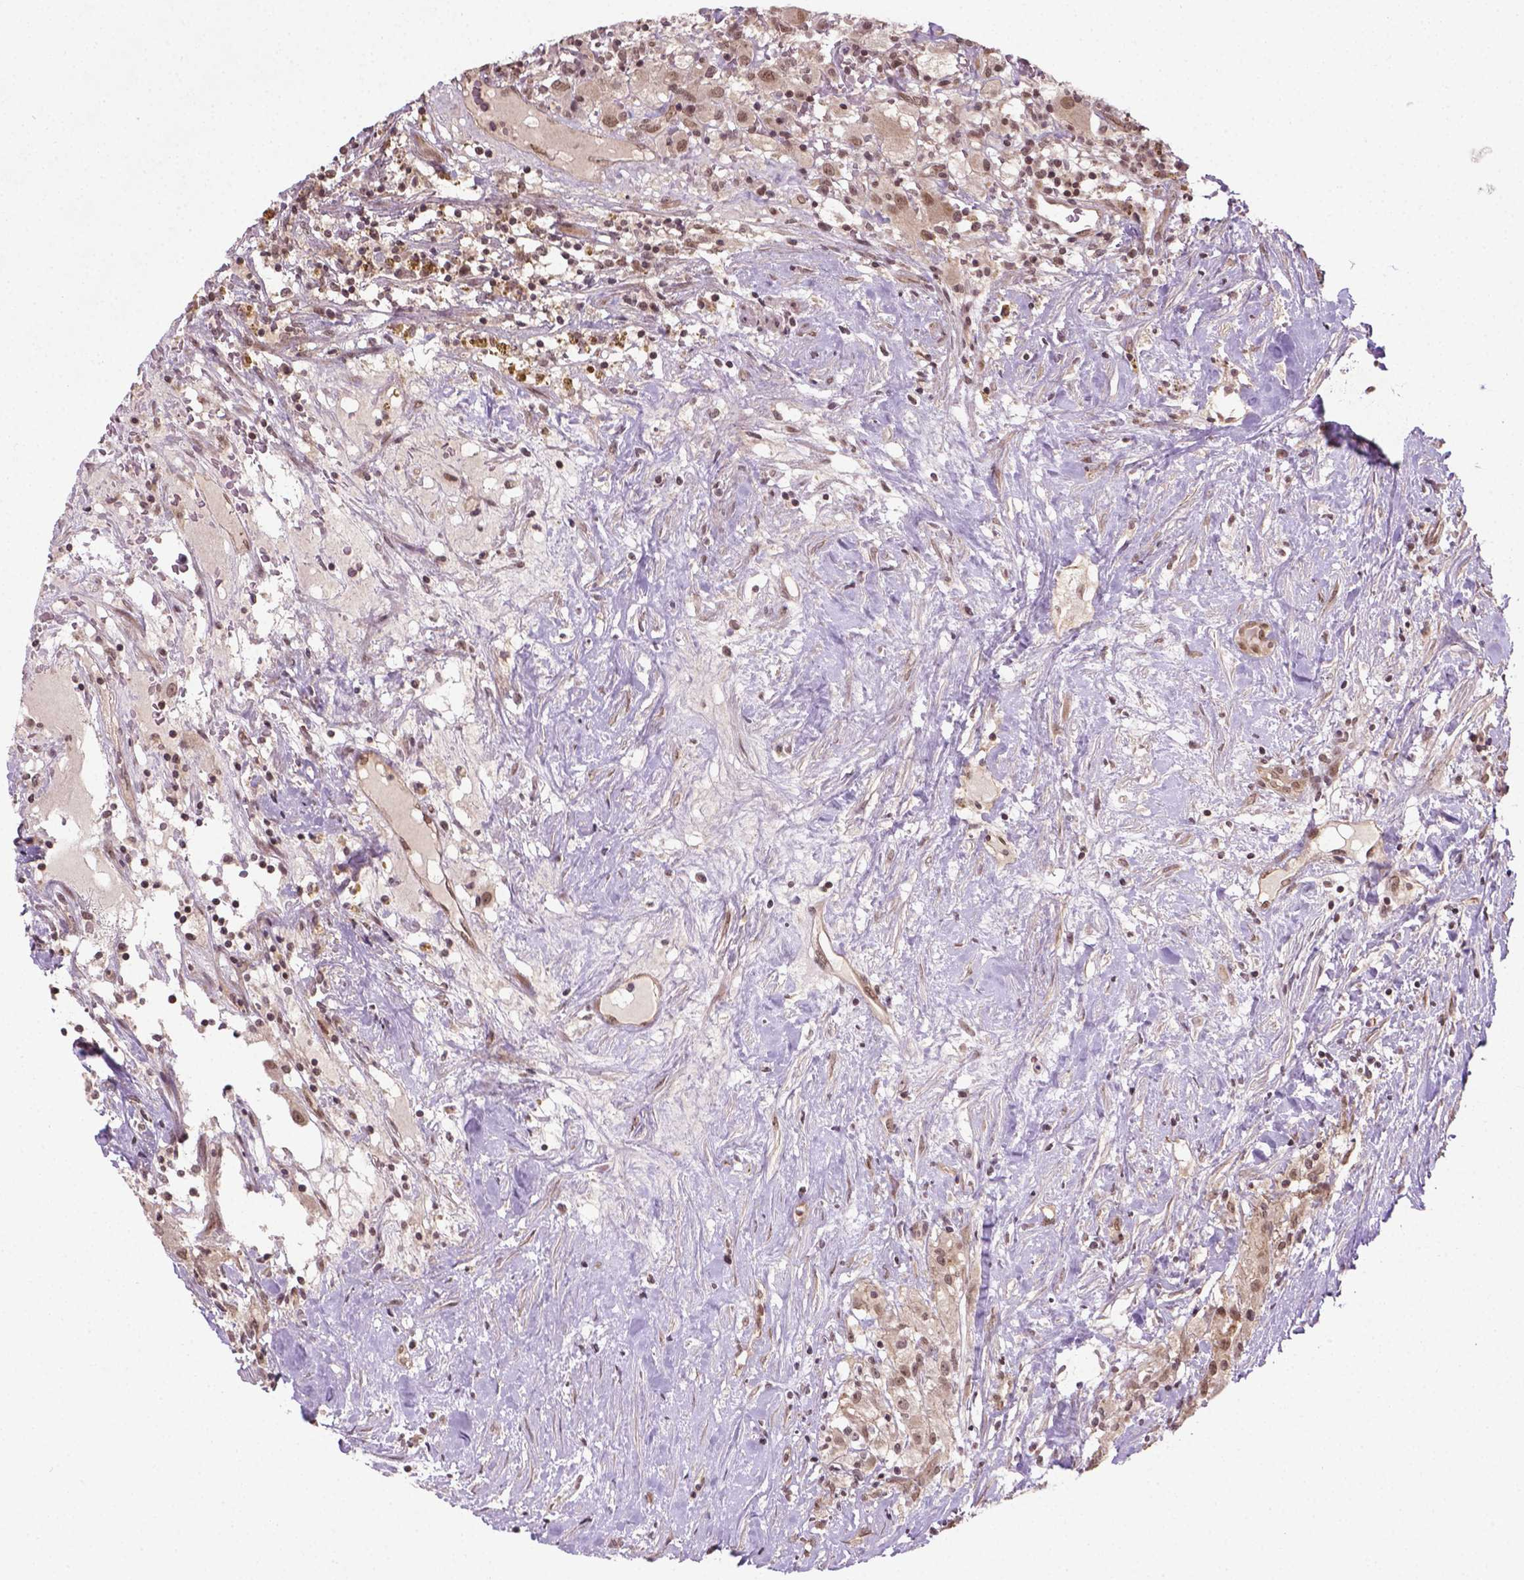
{"staining": {"intensity": "moderate", "quantity": ">75%", "location": "nuclear"}, "tissue": "renal cancer", "cell_type": "Tumor cells", "image_type": "cancer", "snomed": [{"axis": "morphology", "description": "Adenocarcinoma, NOS"}, {"axis": "topography", "description": "Kidney"}], "caption": "Approximately >75% of tumor cells in human renal cancer show moderate nuclear protein staining as visualized by brown immunohistochemical staining.", "gene": "ANKRD54", "patient": {"sex": "female", "age": 67}}